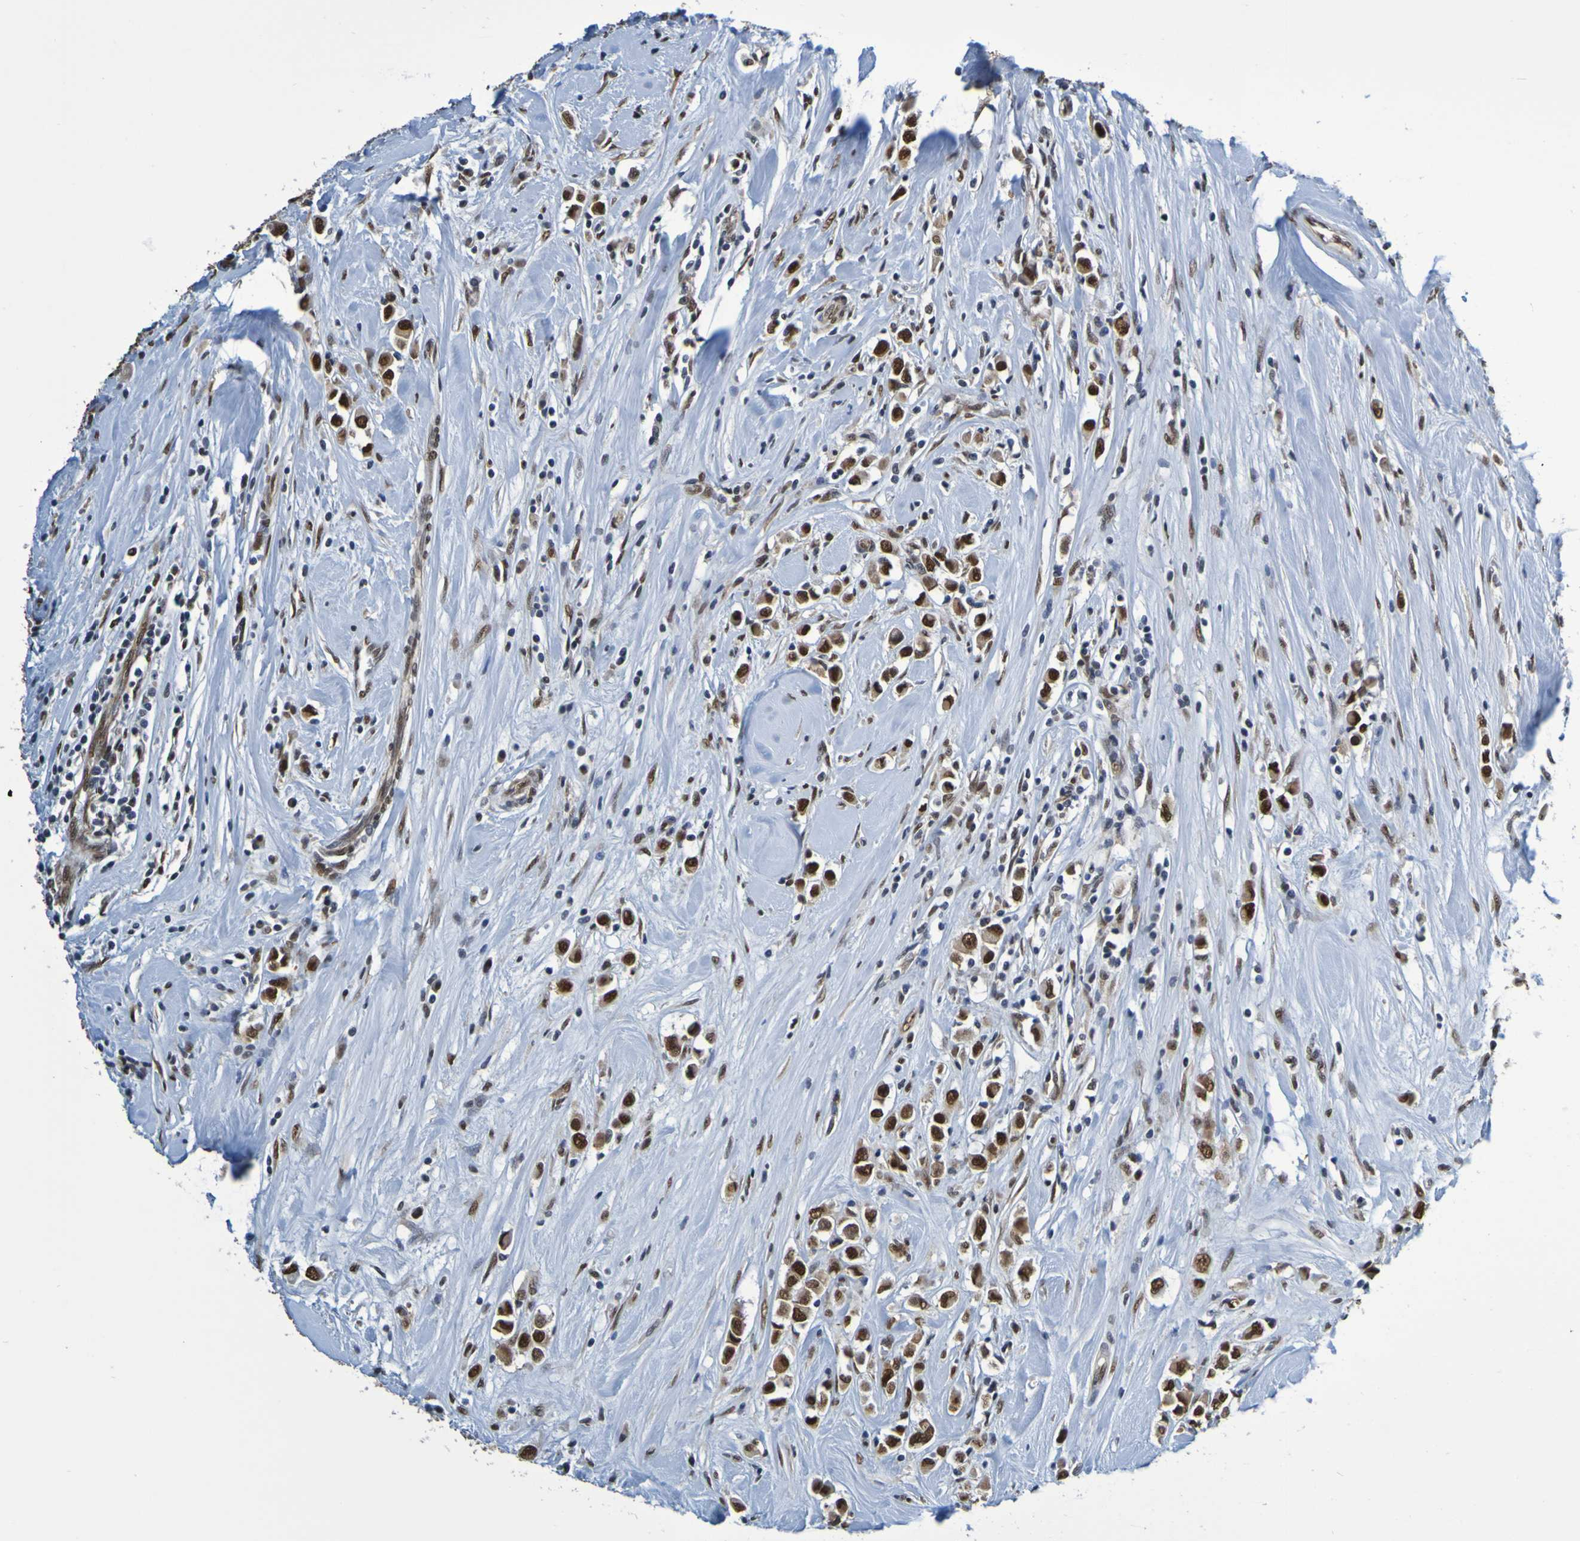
{"staining": {"intensity": "strong", "quantity": ">75%", "location": "nuclear"}, "tissue": "breast cancer", "cell_type": "Tumor cells", "image_type": "cancer", "snomed": [{"axis": "morphology", "description": "Duct carcinoma"}, {"axis": "topography", "description": "Breast"}], "caption": "Brown immunohistochemical staining in human invasive ductal carcinoma (breast) reveals strong nuclear staining in about >75% of tumor cells. (DAB IHC with brightfield microscopy, high magnification).", "gene": "HDAC2", "patient": {"sex": "female", "age": 61}}